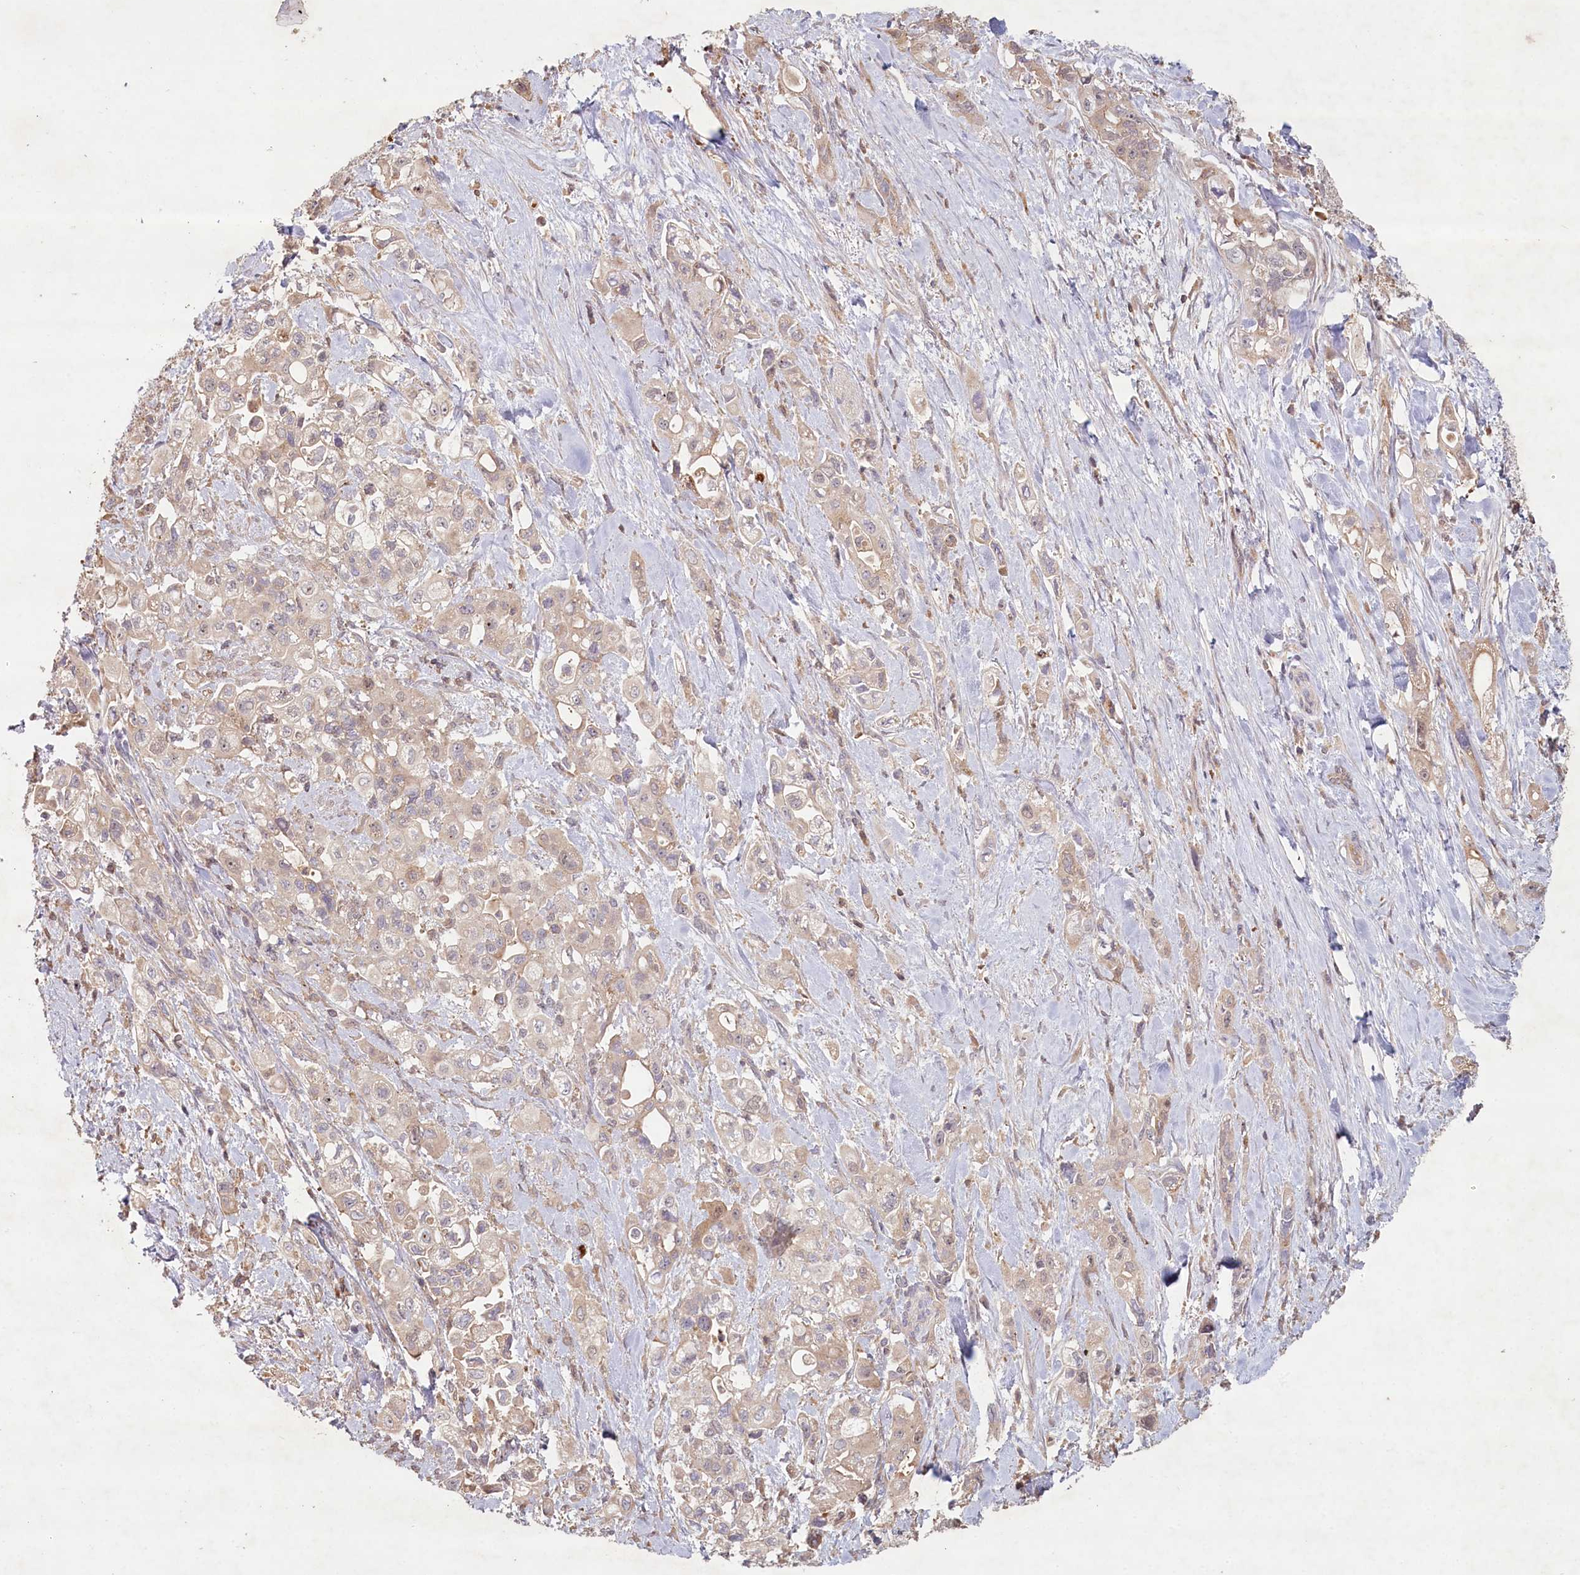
{"staining": {"intensity": "moderate", "quantity": "<25%", "location": "cytoplasmic/membranous"}, "tissue": "pancreatic cancer", "cell_type": "Tumor cells", "image_type": "cancer", "snomed": [{"axis": "morphology", "description": "Adenocarcinoma, NOS"}, {"axis": "topography", "description": "Pancreas"}], "caption": "There is low levels of moderate cytoplasmic/membranous staining in tumor cells of pancreatic adenocarcinoma, as demonstrated by immunohistochemical staining (brown color).", "gene": "HAL", "patient": {"sex": "female", "age": 66}}